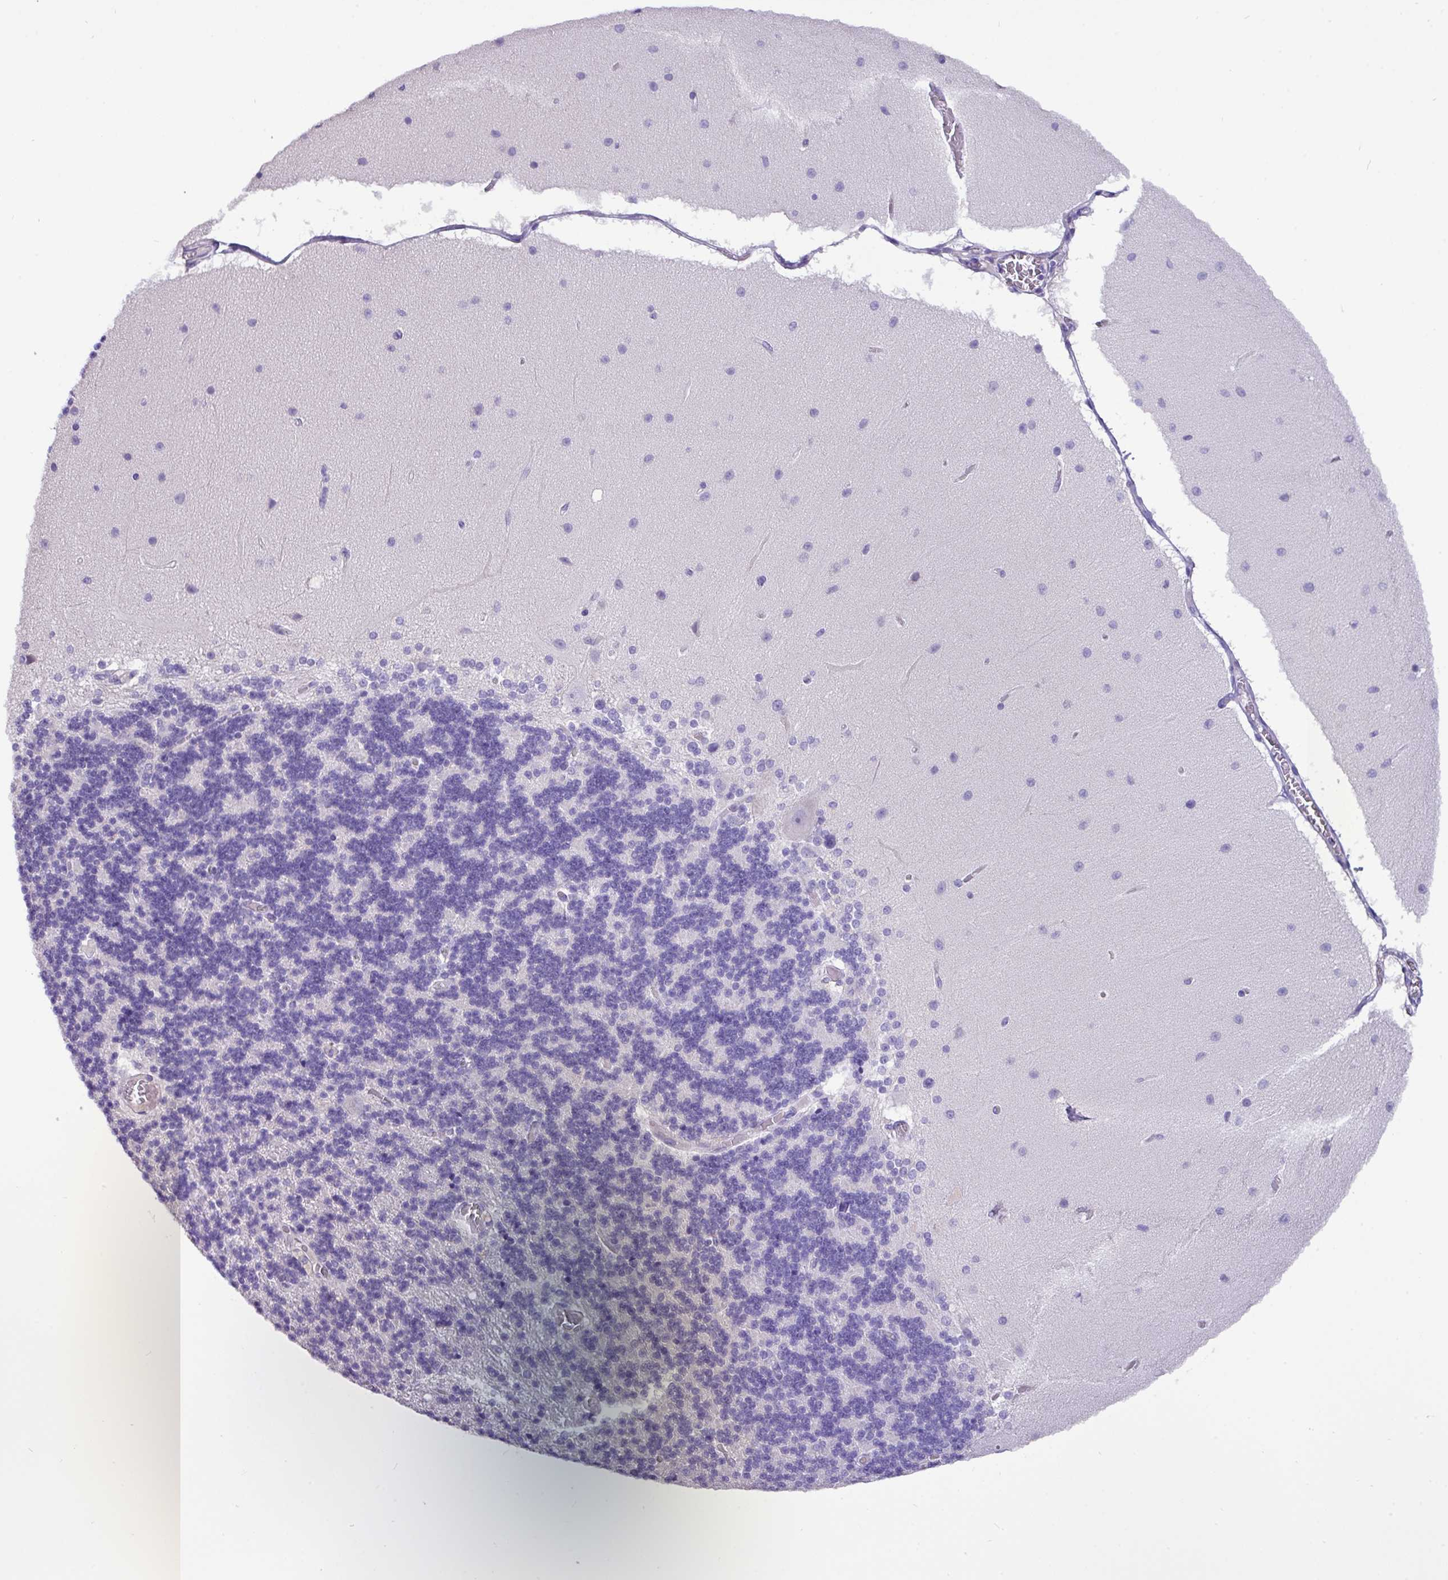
{"staining": {"intensity": "negative", "quantity": "none", "location": "none"}, "tissue": "cerebellum", "cell_type": "Cells in granular layer", "image_type": "normal", "snomed": [{"axis": "morphology", "description": "Normal tissue, NOS"}, {"axis": "topography", "description": "Cerebellum"}], "caption": "An image of human cerebellum is negative for staining in cells in granular layer. (DAB (3,3'-diaminobenzidine) IHC, high magnification).", "gene": "EPCAM", "patient": {"sex": "female", "age": 54}}